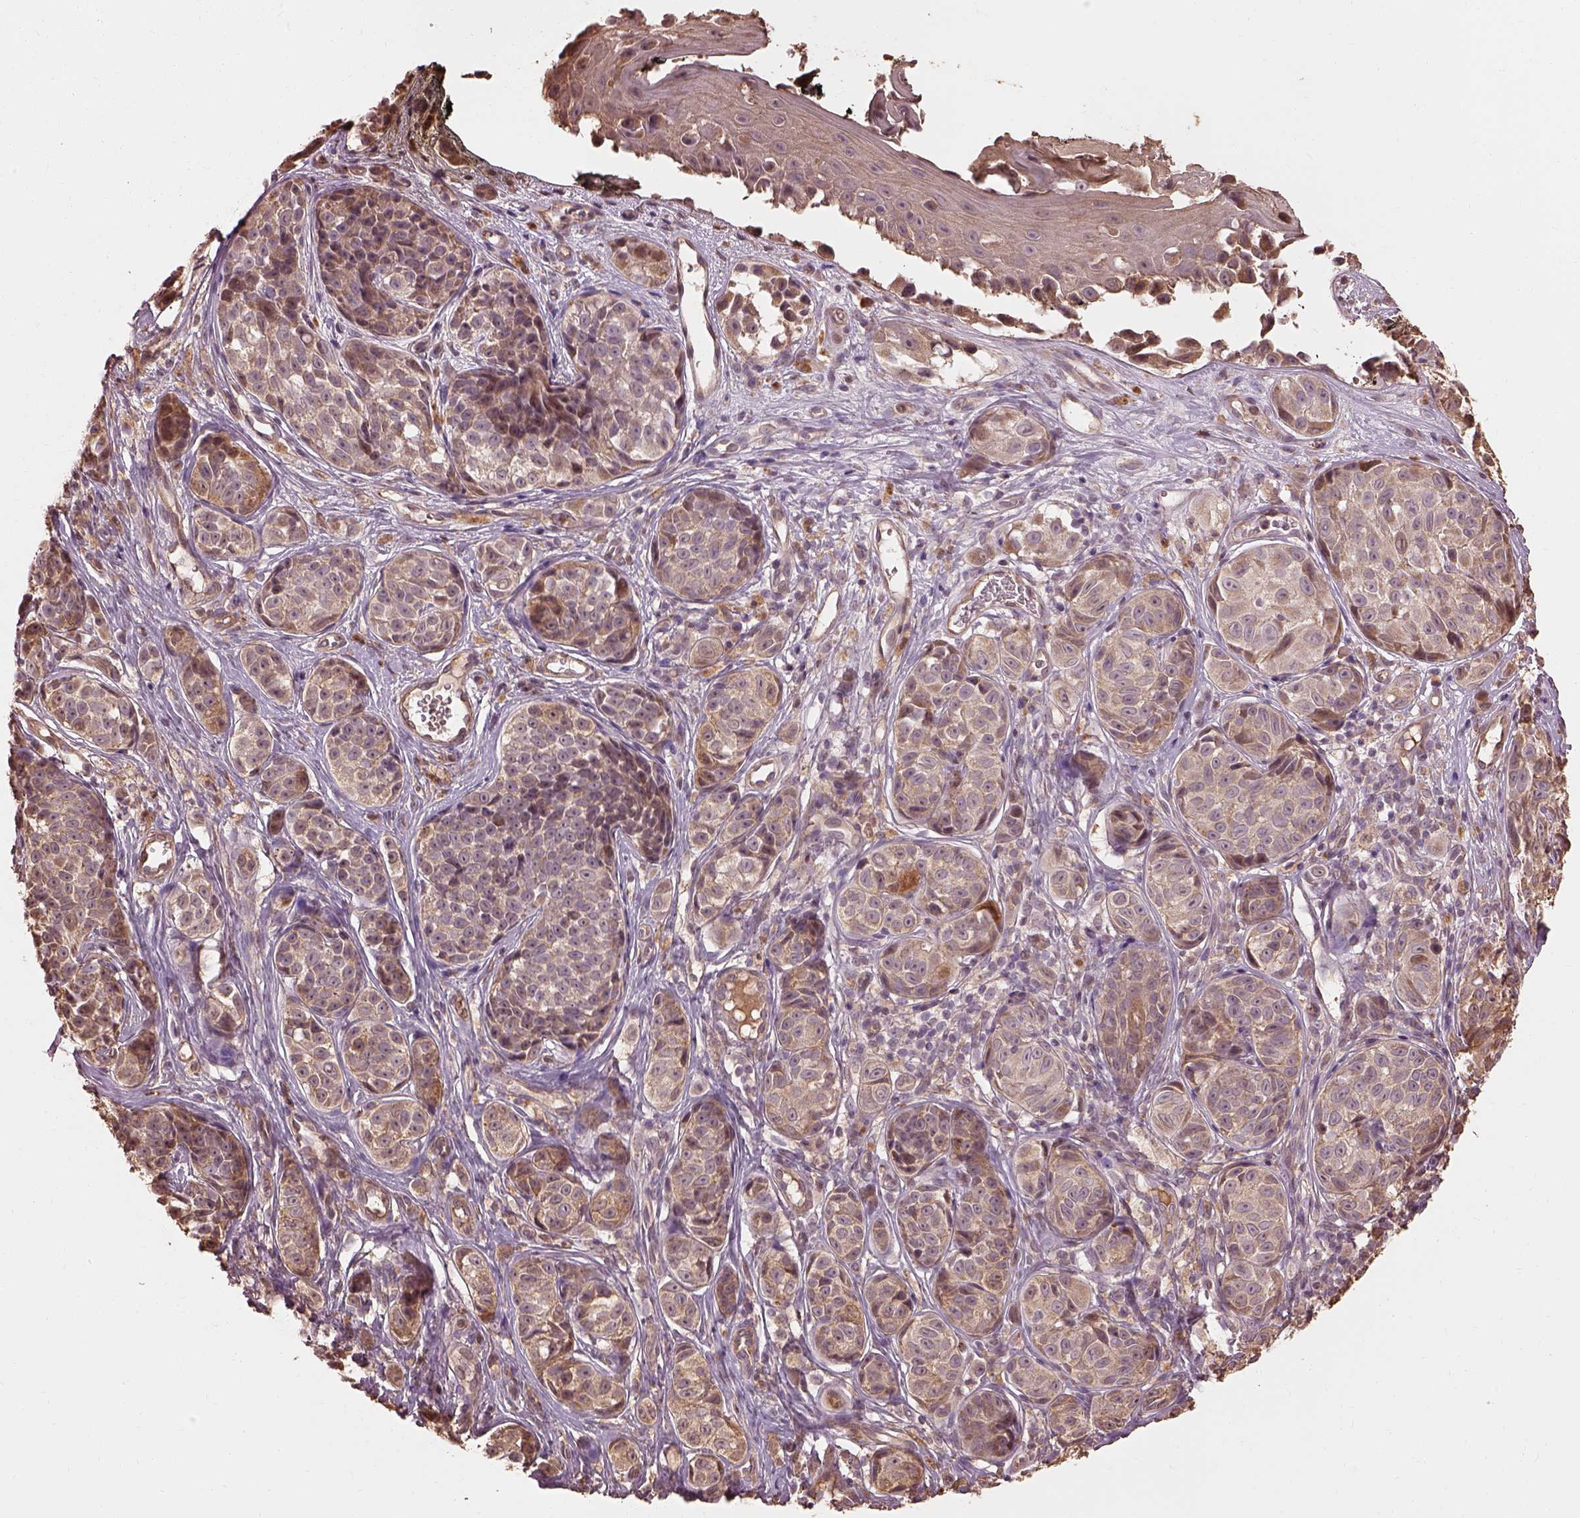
{"staining": {"intensity": "moderate", "quantity": "25%-75%", "location": "cytoplasmic/membranous"}, "tissue": "melanoma", "cell_type": "Tumor cells", "image_type": "cancer", "snomed": [{"axis": "morphology", "description": "Malignant melanoma, NOS"}, {"axis": "topography", "description": "Skin"}], "caption": "Immunohistochemistry (IHC) histopathology image of neoplastic tissue: human malignant melanoma stained using IHC demonstrates medium levels of moderate protein expression localized specifically in the cytoplasmic/membranous of tumor cells, appearing as a cytoplasmic/membranous brown color.", "gene": "METTL4", "patient": {"sex": "male", "age": 48}}